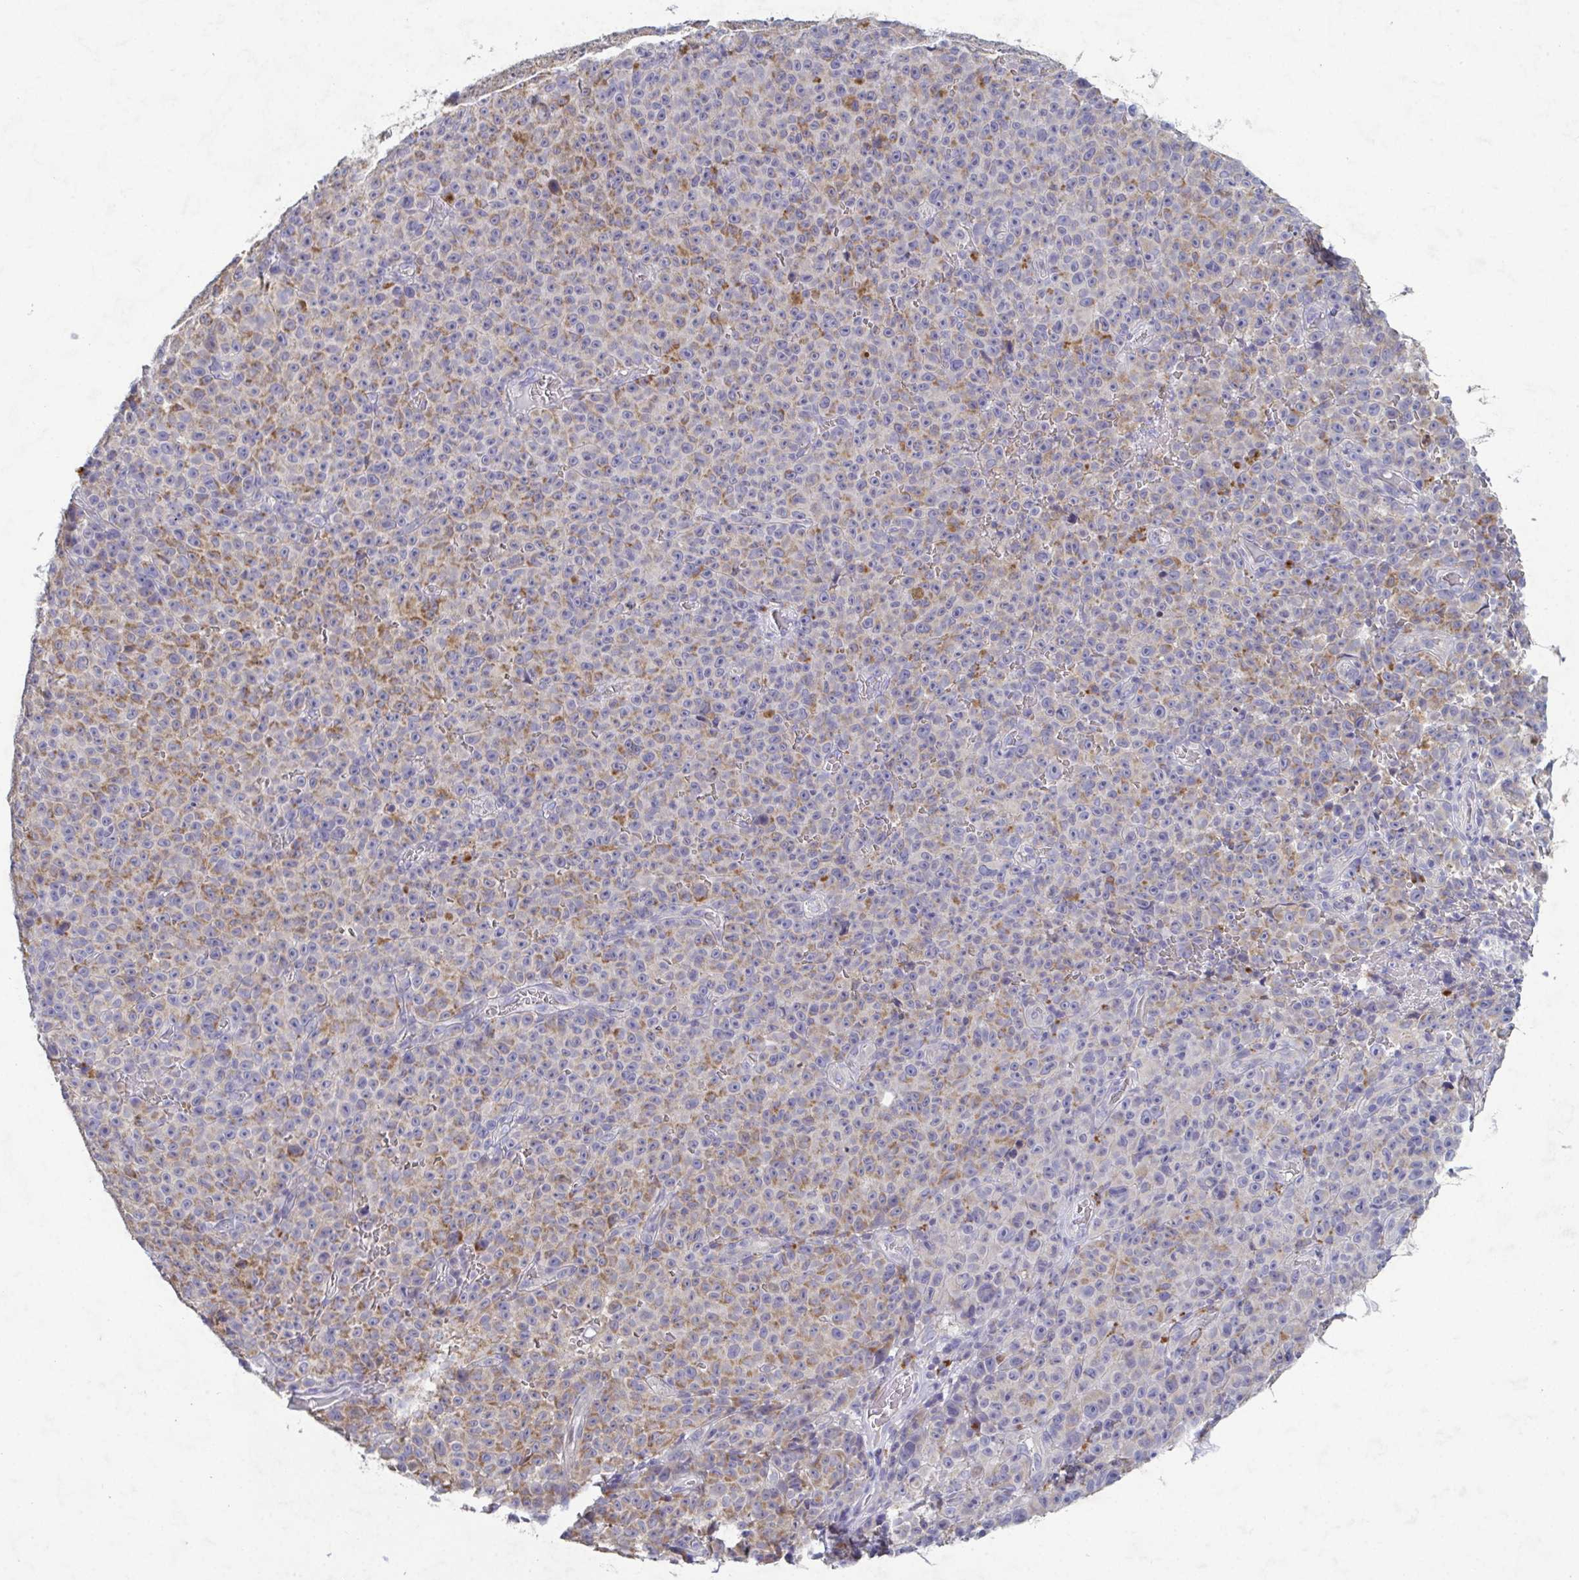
{"staining": {"intensity": "moderate", "quantity": "25%-75%", "location": "cytoplasmic/membranous"}, "tissue": "melanoma", "cell_type": "Tumor cells", "image_type": "cancer", "snomed": [{"axis": "morphology", "description": "Malignant melanoma, NOS"}, {"axis": "topography", "description": "Skin"}], "caption": "Brown immunohistochemical staining in malignant melanoma demonstrates moderate cytoplasmic/membranous expression in about 25%-75% of tumor cells. (DAB = brown stain, brightfield microscopy at high magnification).", "gene": "GALNT13", "patient": {"sex": "female", "age": 82}}